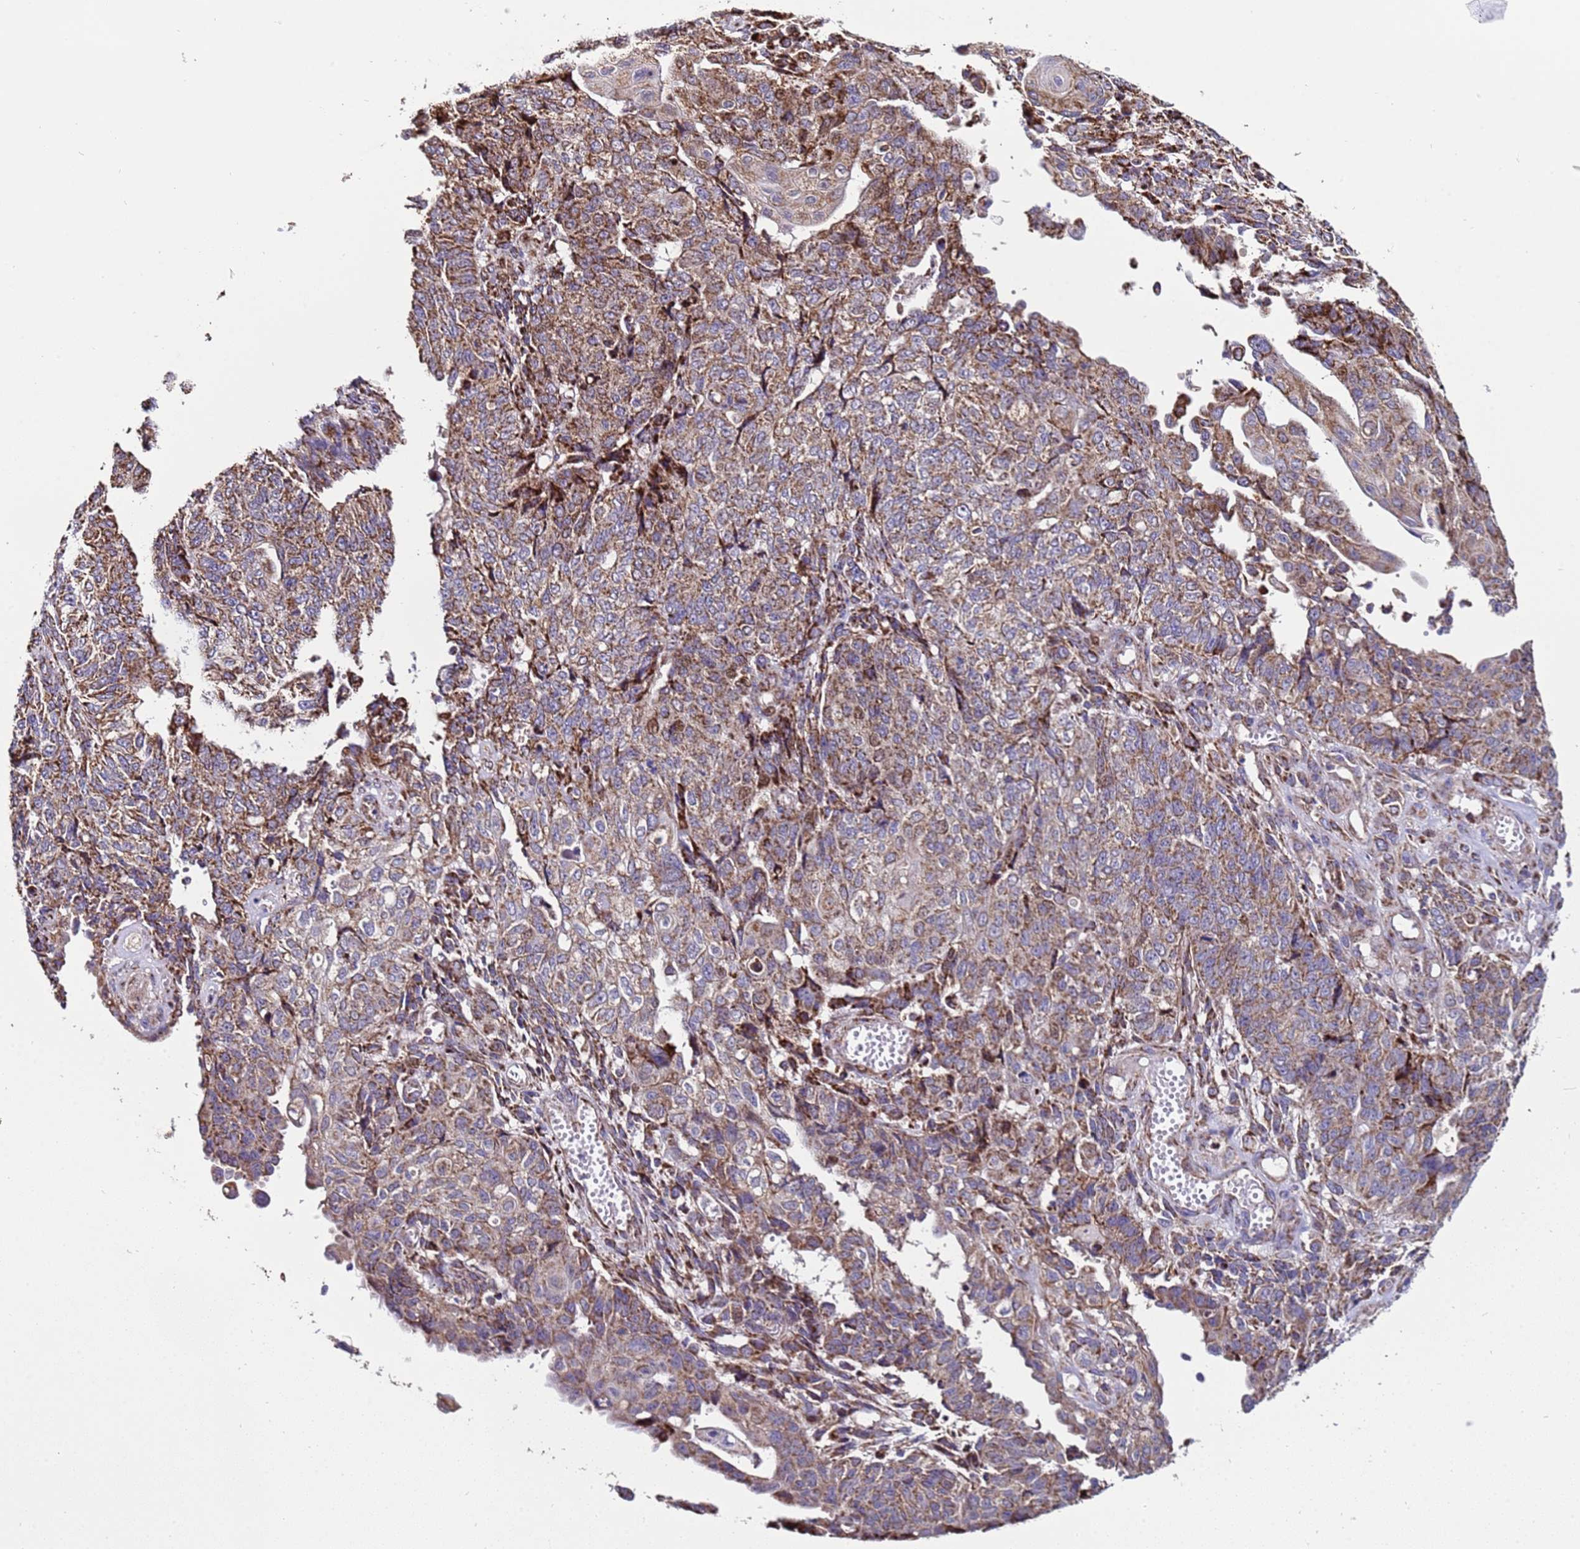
{"staining": {"intensity": "moderate", "quantity": ">75%", "location": "cytoplasmic/membranous"}, "tissue": "endometrial cancer", "cell_type": "Tumor cells", "image_type": "cancer", "snomed": [{"axis": "morphology", "description": "Adenocarcinoma, NOS"}, {"axis": "topography", "description": "Endometrium"}], "caption": "Tumor cells display medium levels of moderate cytoplasmic/membranous staining in about >75% of cells in endometrial adenocarcinoma. (Brightfield microscopy of DAB IHC at high magnification).", "gene": "MRPS12", "patient": {"sex": "female", "age": 32}}